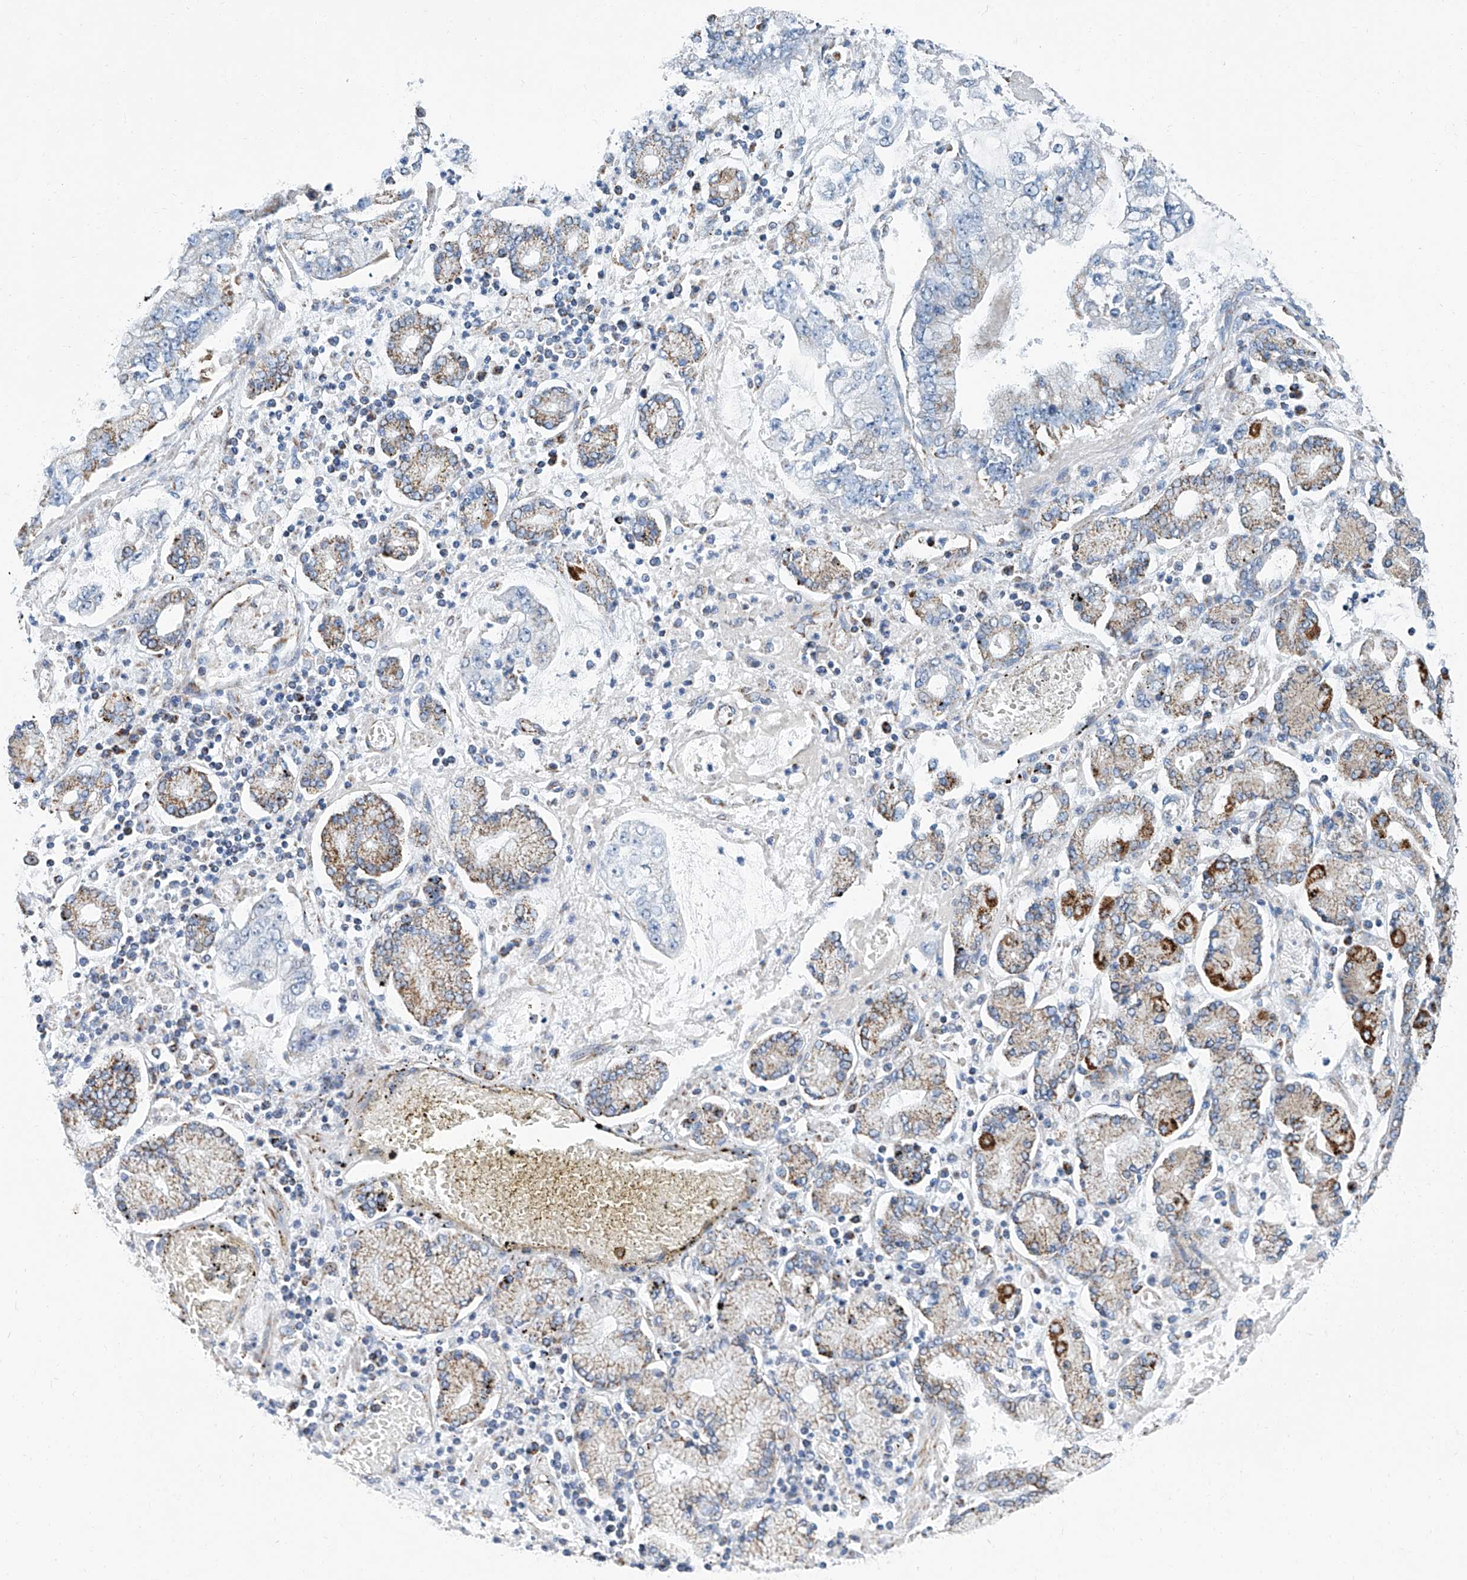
{"staining": {"intensity": "moderate", "quantity": "<25%", "location": "cytoplasmic/membranous"}, "tissue": "stomach cancer", "cell_type": "Tumor cells", "image_type": "cancer", "snomed": [{"axis": "morphology", "description": "Adenocarcinoma, NOS"}, {"axis": "topography", "description": "Stomach"}], "caption": "The image exhibits immunohistochemical staining of stomach cancer (adenocarcinoma). There is moderate cytoplasmic/membranous expression is appreciated in about <25% of tumor cells.", "gene": "MT-ND1", "patient": {"sex": "male", "age": 76}}